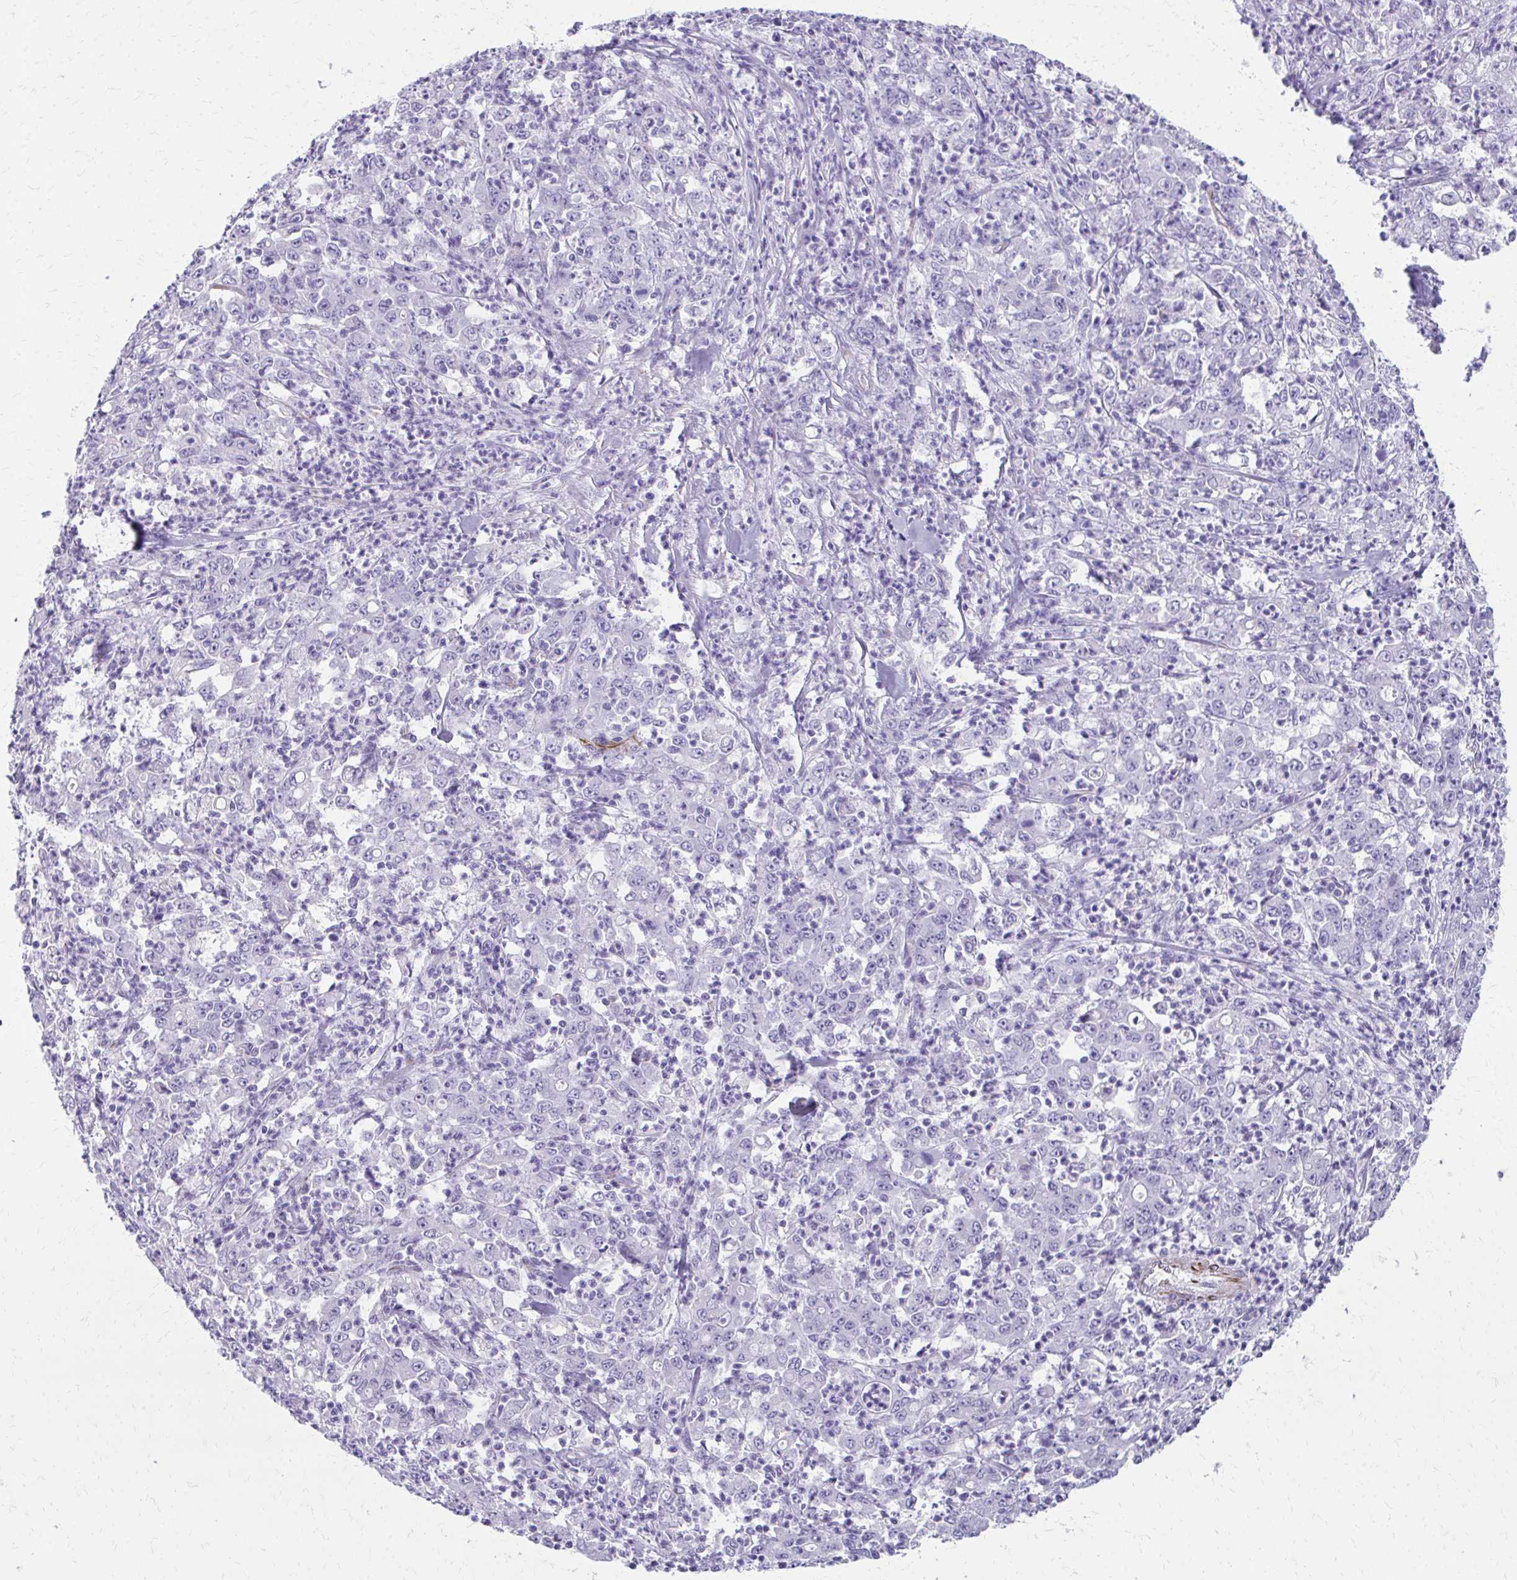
{"staining": {"intensity": "negative", "quantity": "none", "location": "none"}, "tissue": "stomach cancer", "cell_type": "Tumor cells", "image_type": "cancer", "snomed": [{"axis": "morphology", "description": "Adenocarcinoma, NOS"}, {"axis": "topography", "description": "Stomach, lower"}], "caption": "Immunohistochemistry of adenocarcinoma (stomach) displays no positivity in tumor cells. Nuclei are stained in blue.", "gene": "TRIM6", "patient": {"sex": "female", "age": 71}}